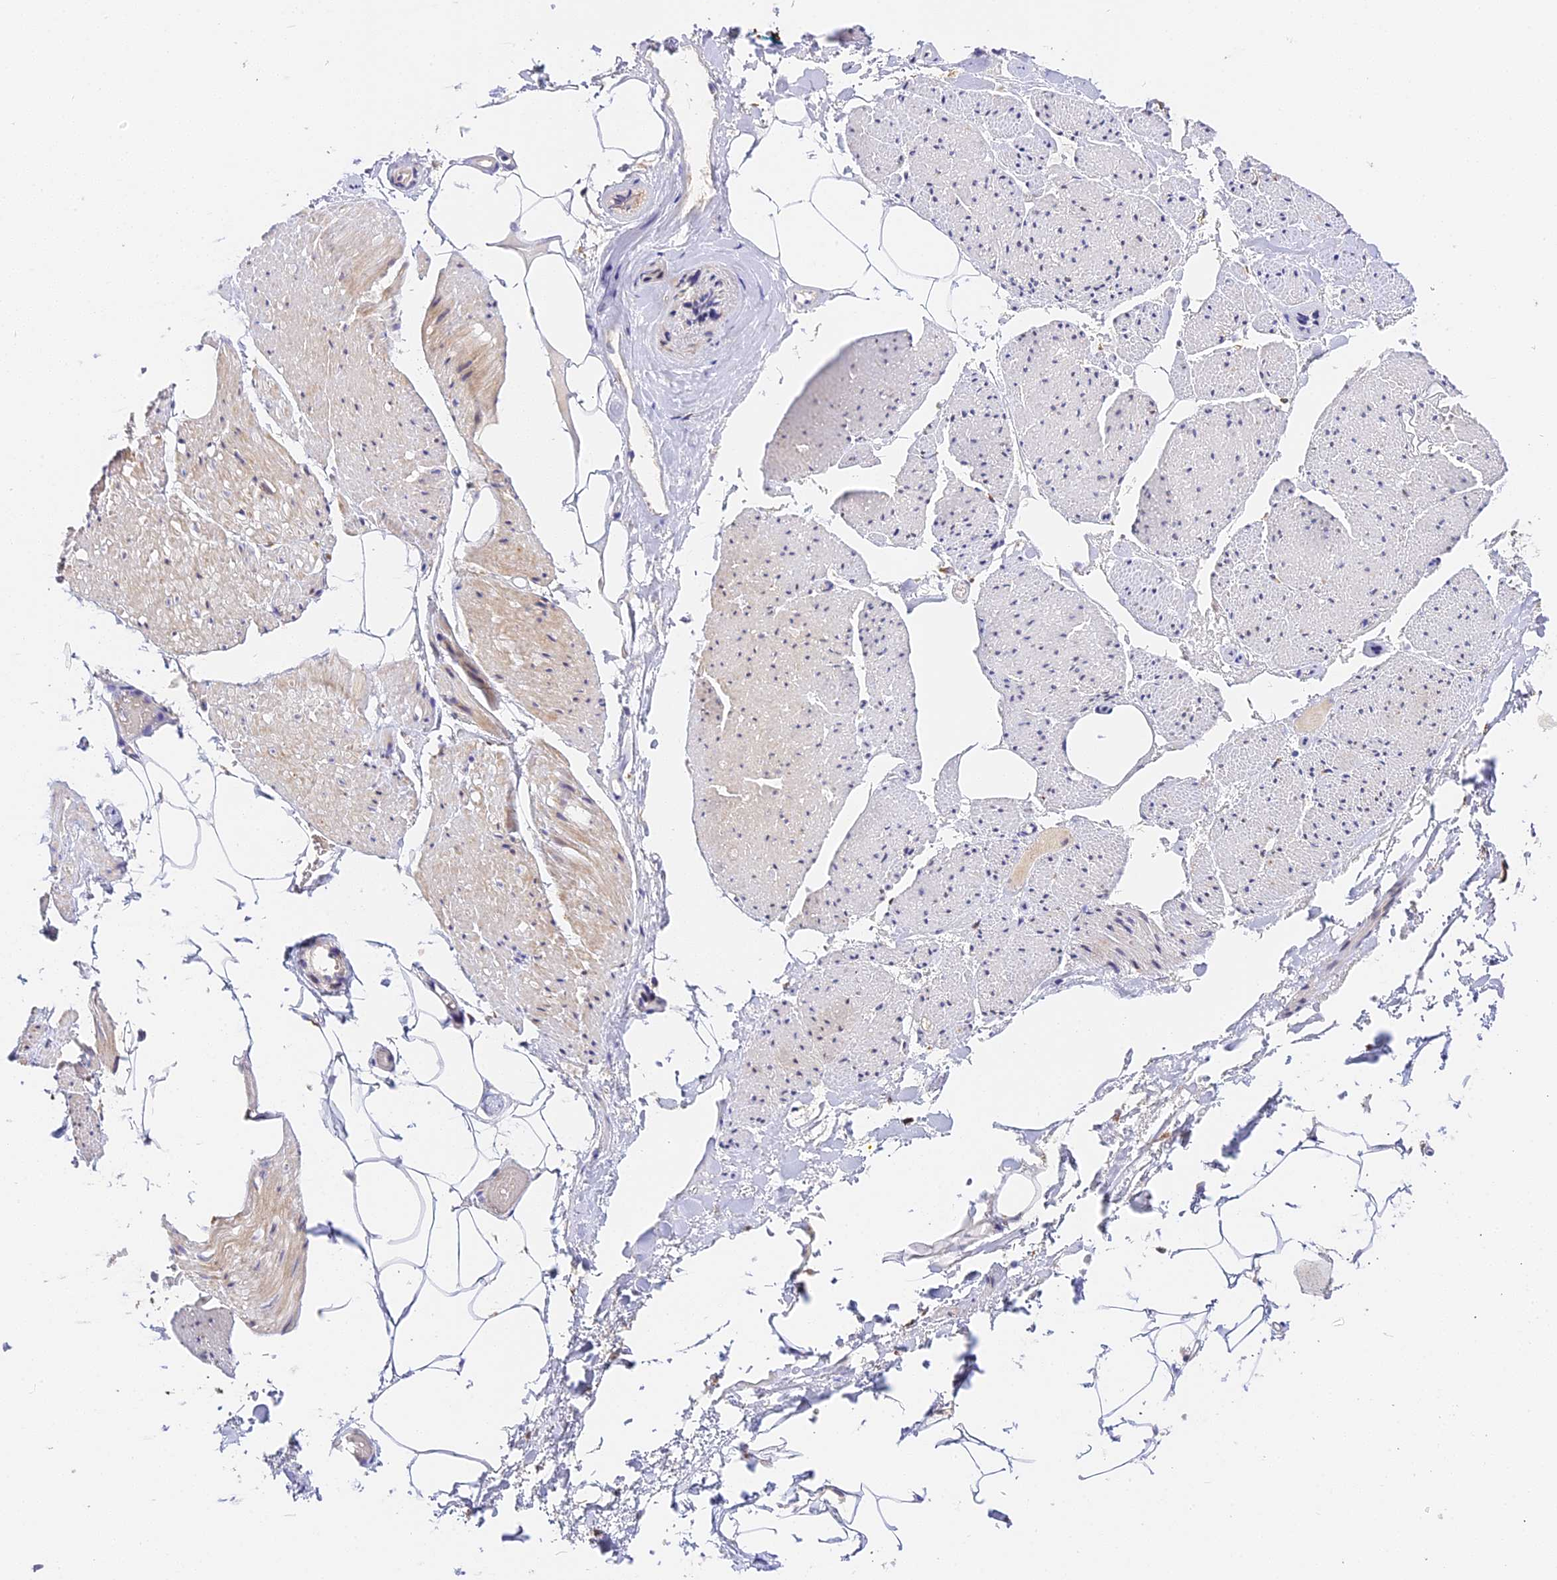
{"staining": {"intensity": "negative", "quantity": "none", "location": "none"}, "tissue": "adipose tissue", "cell_type": "Adipocytes", "image_type": "normal", "snomed": [{"axis": "morphology", "description": "Normal tissue, NOS"}, {"axis": "morphology", "description": "Adenocarcinoma, Low grade"}, {"axis": "topography", "description": "Prostate"}, {"axis": "topography", "description": "Peripheral nerve tissue"}], "caption": "Immunohistochemistry (IHC) image of normal adipose tissue stained for a protein (brown), which demonstrates no positivity in adipocytes. (DAB (3,3'-diaminobenzidine) immunohistochemistry (IHC) visualized using brightfield microscopy, high magnification).", "gene": "IMPACT", "patient": {"sex": "male", "age": 63}}